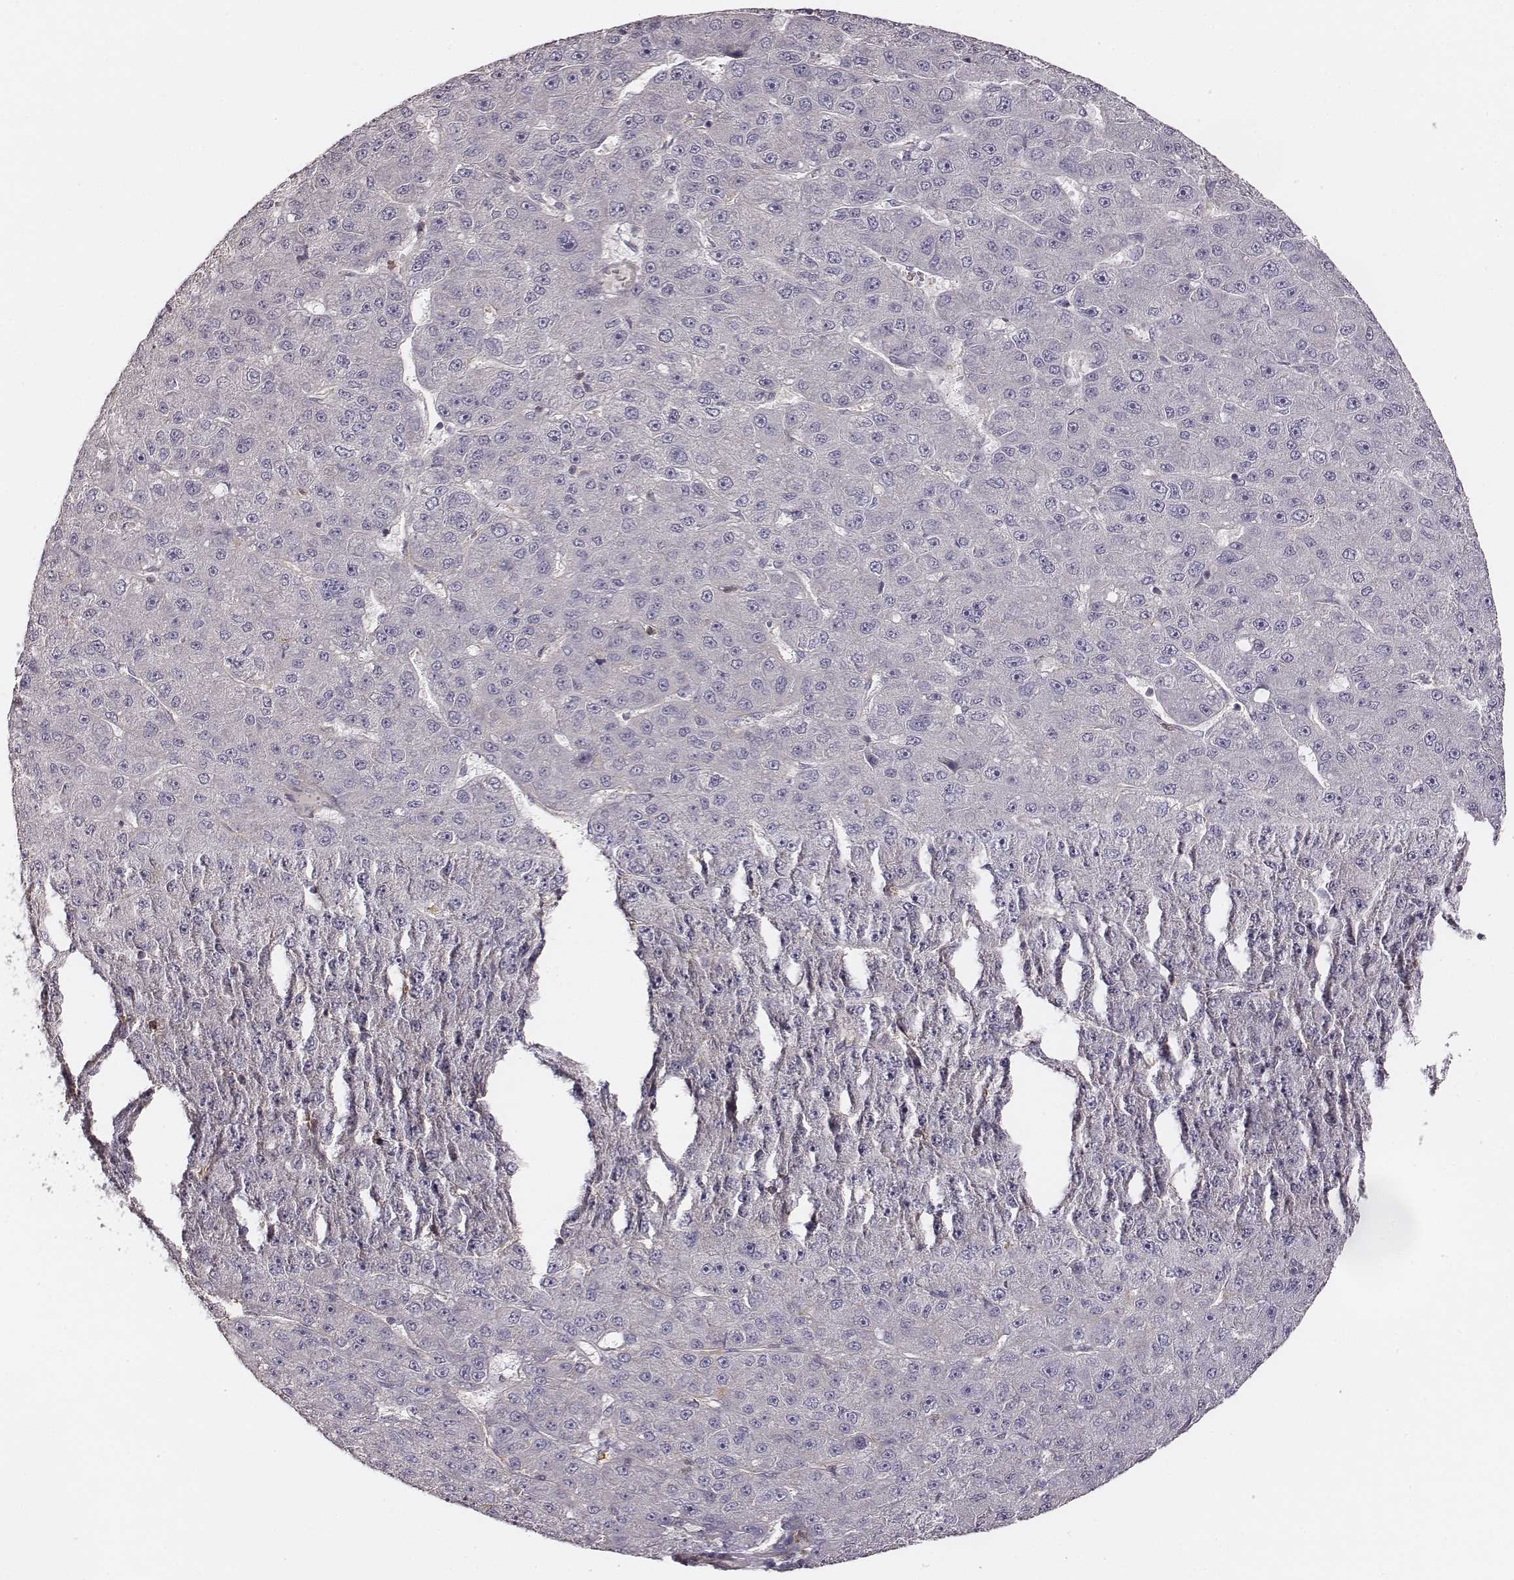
{"staining": {"intensity": "negative", "quantity": "none", "location": "none"}, "tissue": "liver cancer", "cell_type": "Tumor cells", "image_type": "cancer", "snomed": [{"axis": "morphology", "description": "Carcinoma, Hepatocellular, NOS"}, {"axis": "topography", "description": "Liver"}], "caption": "Protein analysis of hepatocellular carcinoma (liver) displays no significant staining in tumor cells. Brightfield microscopy of IHC stained with DAB (3,3'-diaminobenzidine) (brown) and hematoxylin (blue), captured at high magnification.", "gene": "ZYX", "patient": {"sex": "male", "age": 67}}